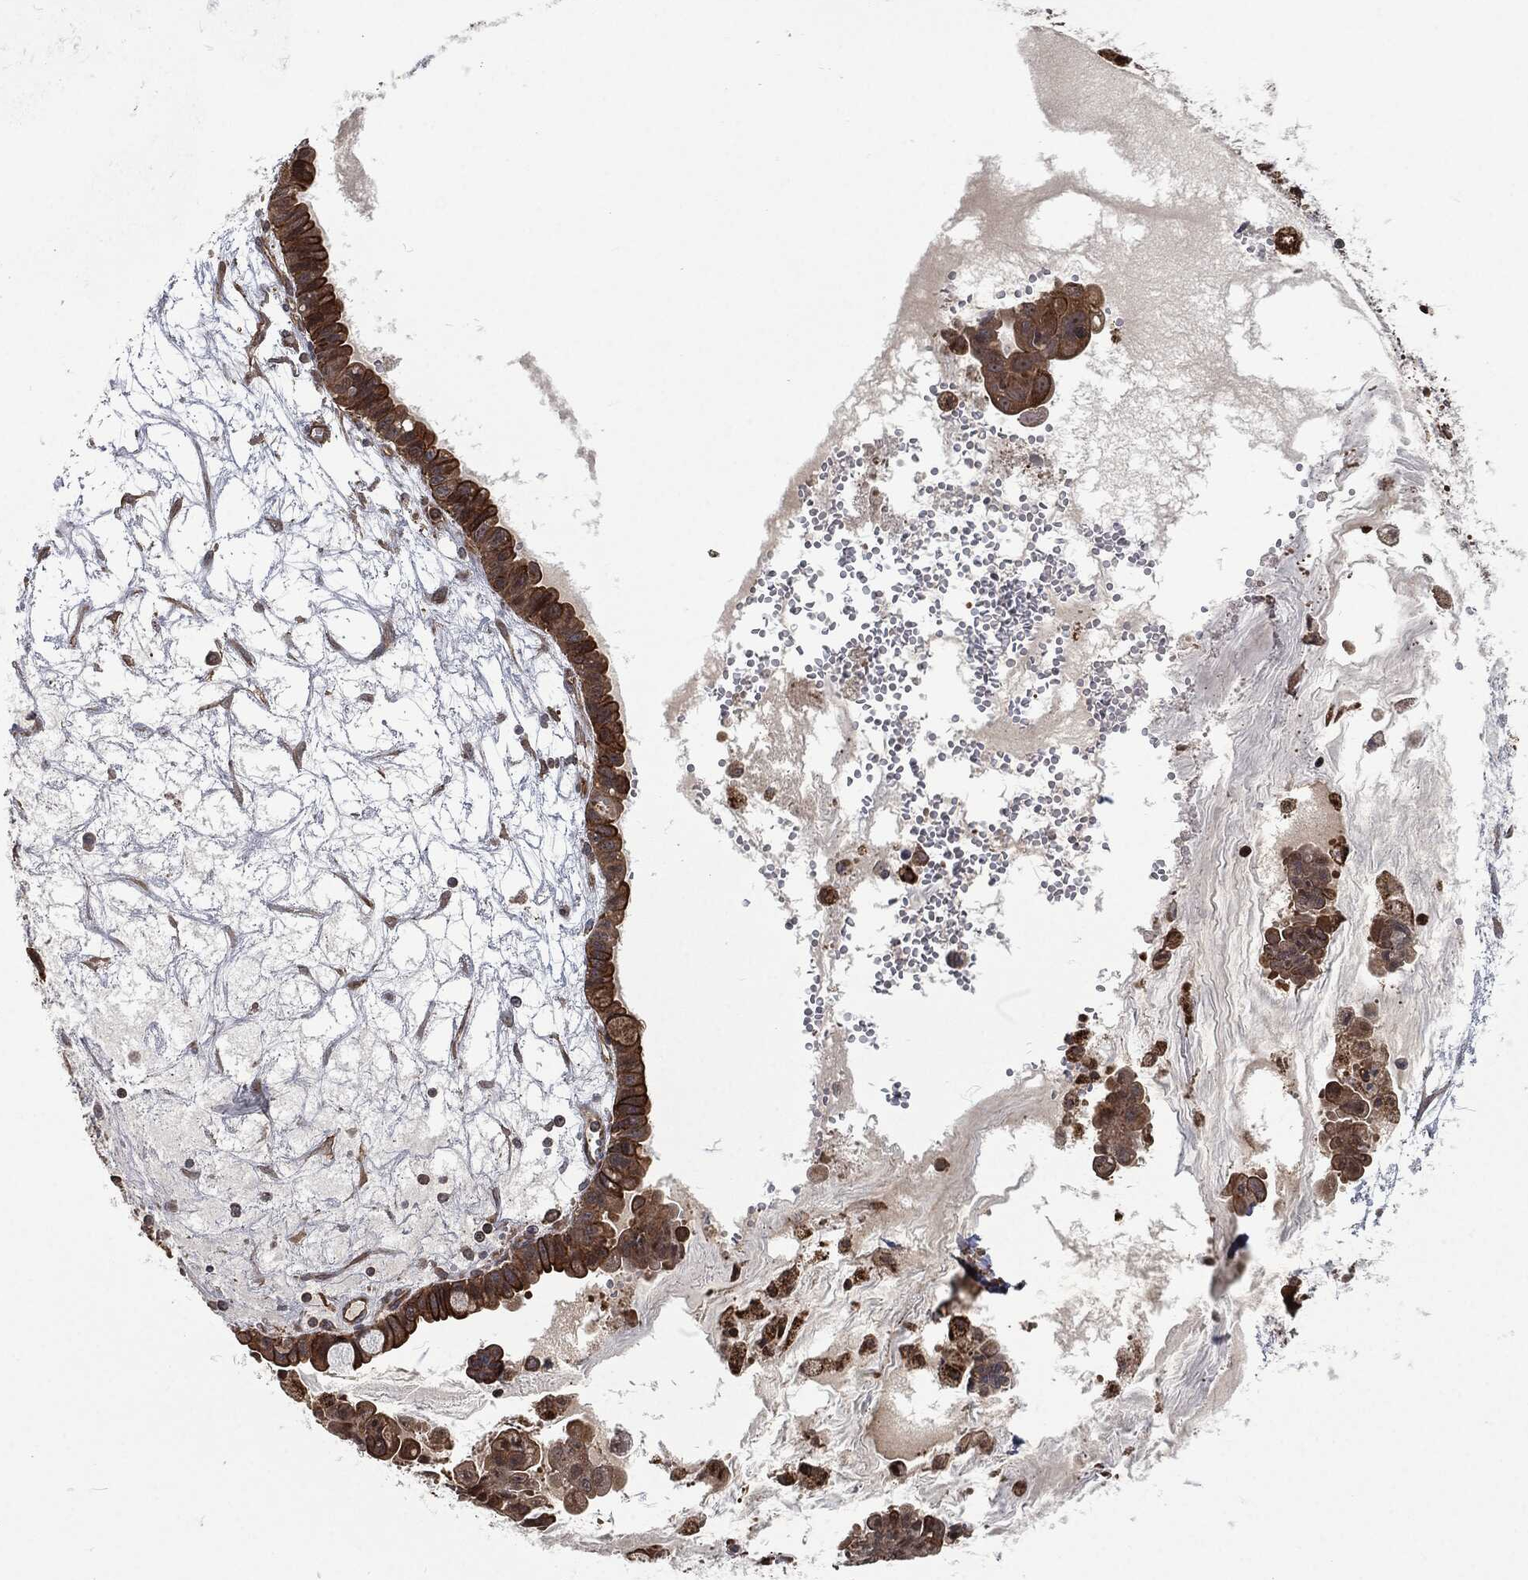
{"staining": {"intensity": "strong", "quantity": ">75%", "location": "cytoplasmic/membranous"}, "tissue": "ovarian cancer", "cell_type": "Tumor cells", "image_type": "cancer", "snomed": [{"axis": "morphology", "description": "Cystadenocarcinoma, mucinous, NOS"}, {"axis": "topography", "description": "Ovary"}], "caption": "IHC micrograph of neoplastic tissue: ovarian mucinous cystadenocarcinoma stained using immunohistochemistry reveals high levels of strong protein expression localized specifically in the cytoplasmic/membranous of tumor cells, appearing as a cytoplasmic/membranous brown color.", "gene": "RFTN1", "patient": {"sex": "female", "age": 63}}